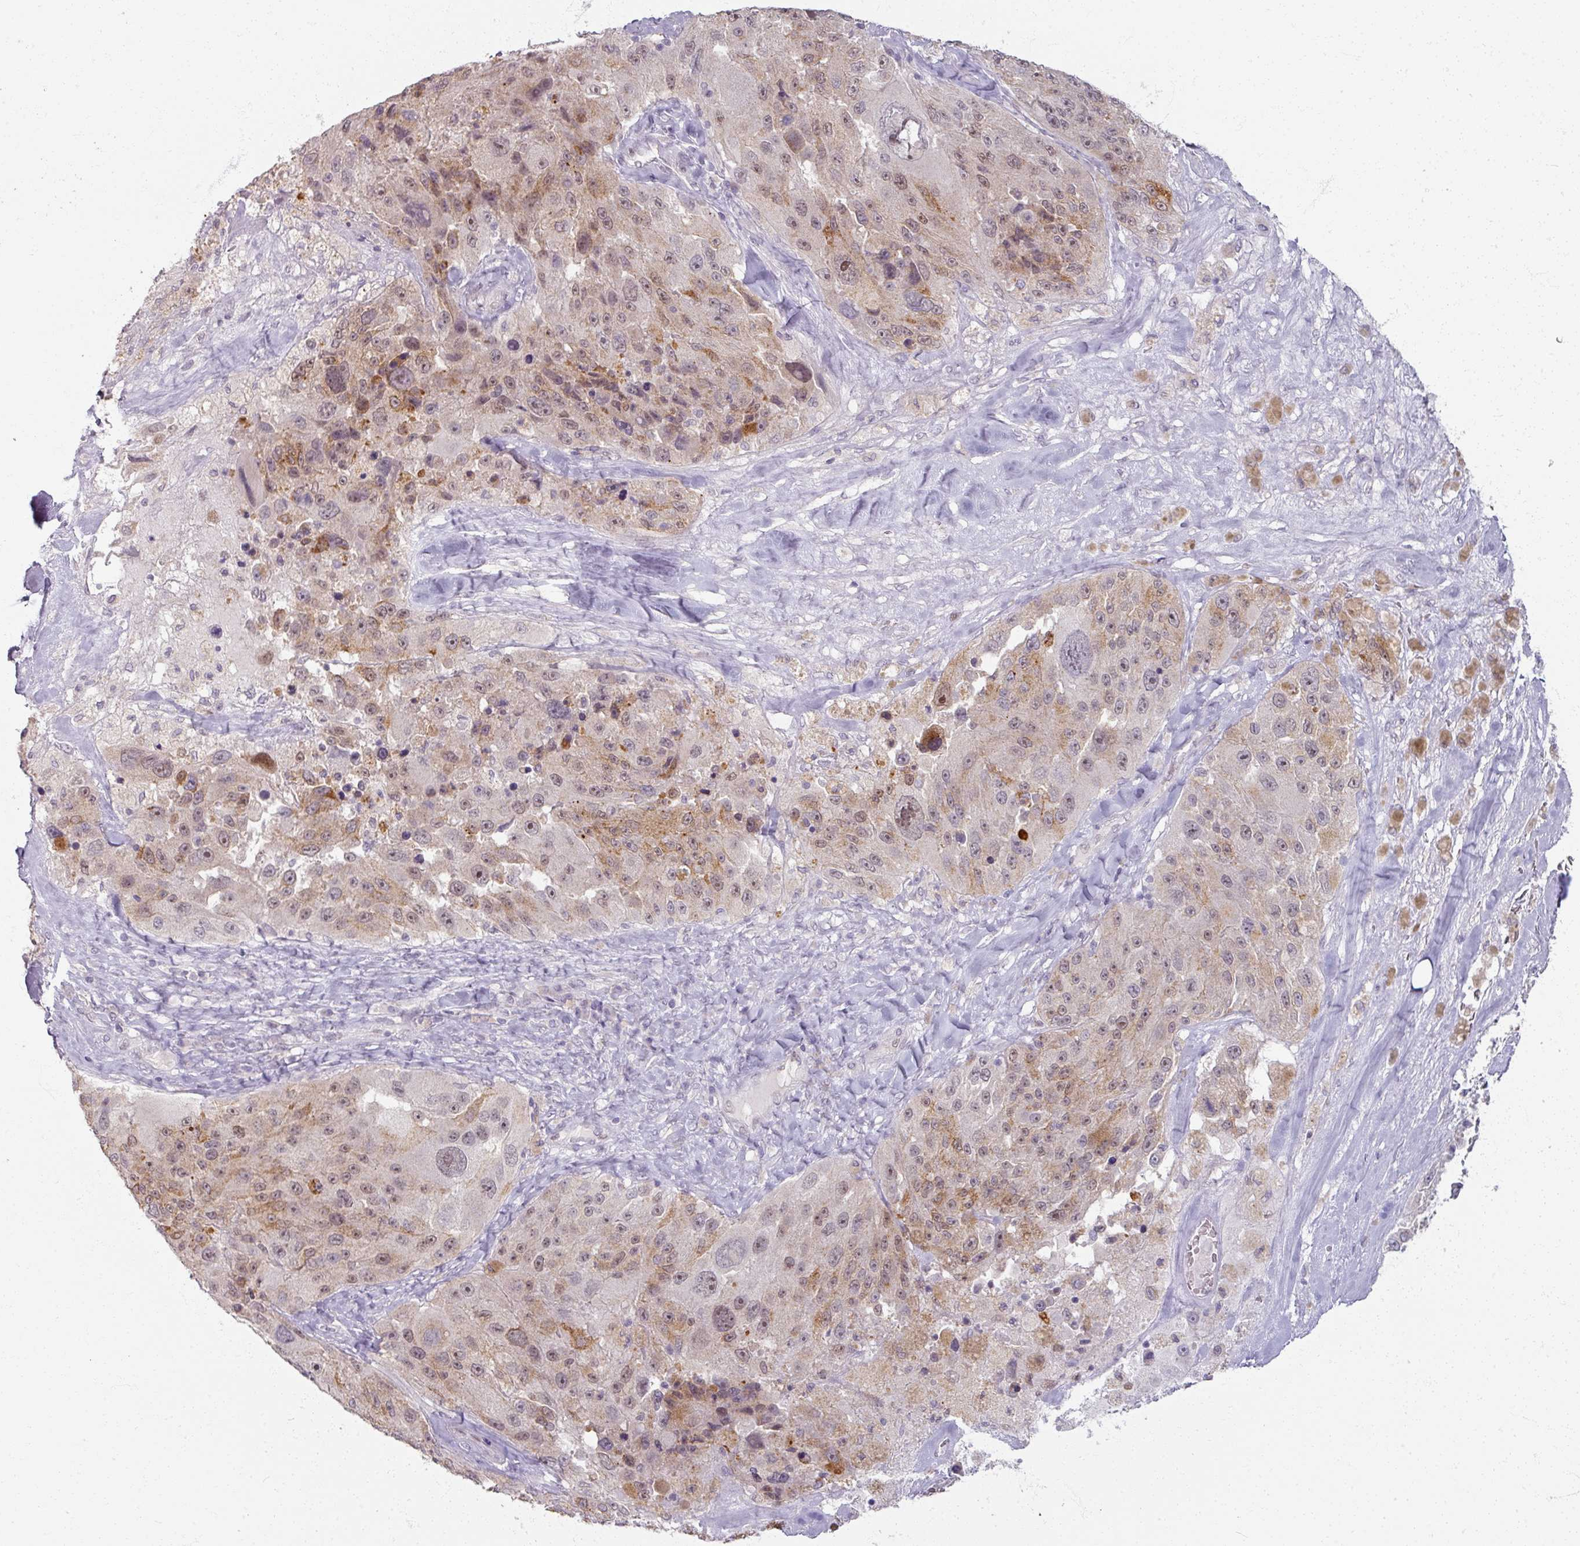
{"staining": {"intensity": "moderate", "quantity": "<25%", "location": "cytoplasmic/membranous"}, "tissue": "melanoma", "cell_type": "Tumor cells", "image_type": "cancer", "snomed": [{"axis": "morphology", "description": "Malignant melanoma, Metastatic site"}, {"axis": "topography", "description": "Lymph node"}], "caption": "This histopathology image exhibits malignant melanoma (metastatic site) stained with IHC to label a protein in brown. The cytoplasmic/membranous of tumor cells show moderate positivity for the protein. Nuclei are counter-stained blue.", "gene": "SOX11", "patient": {"sex": "male", "age": 62}}